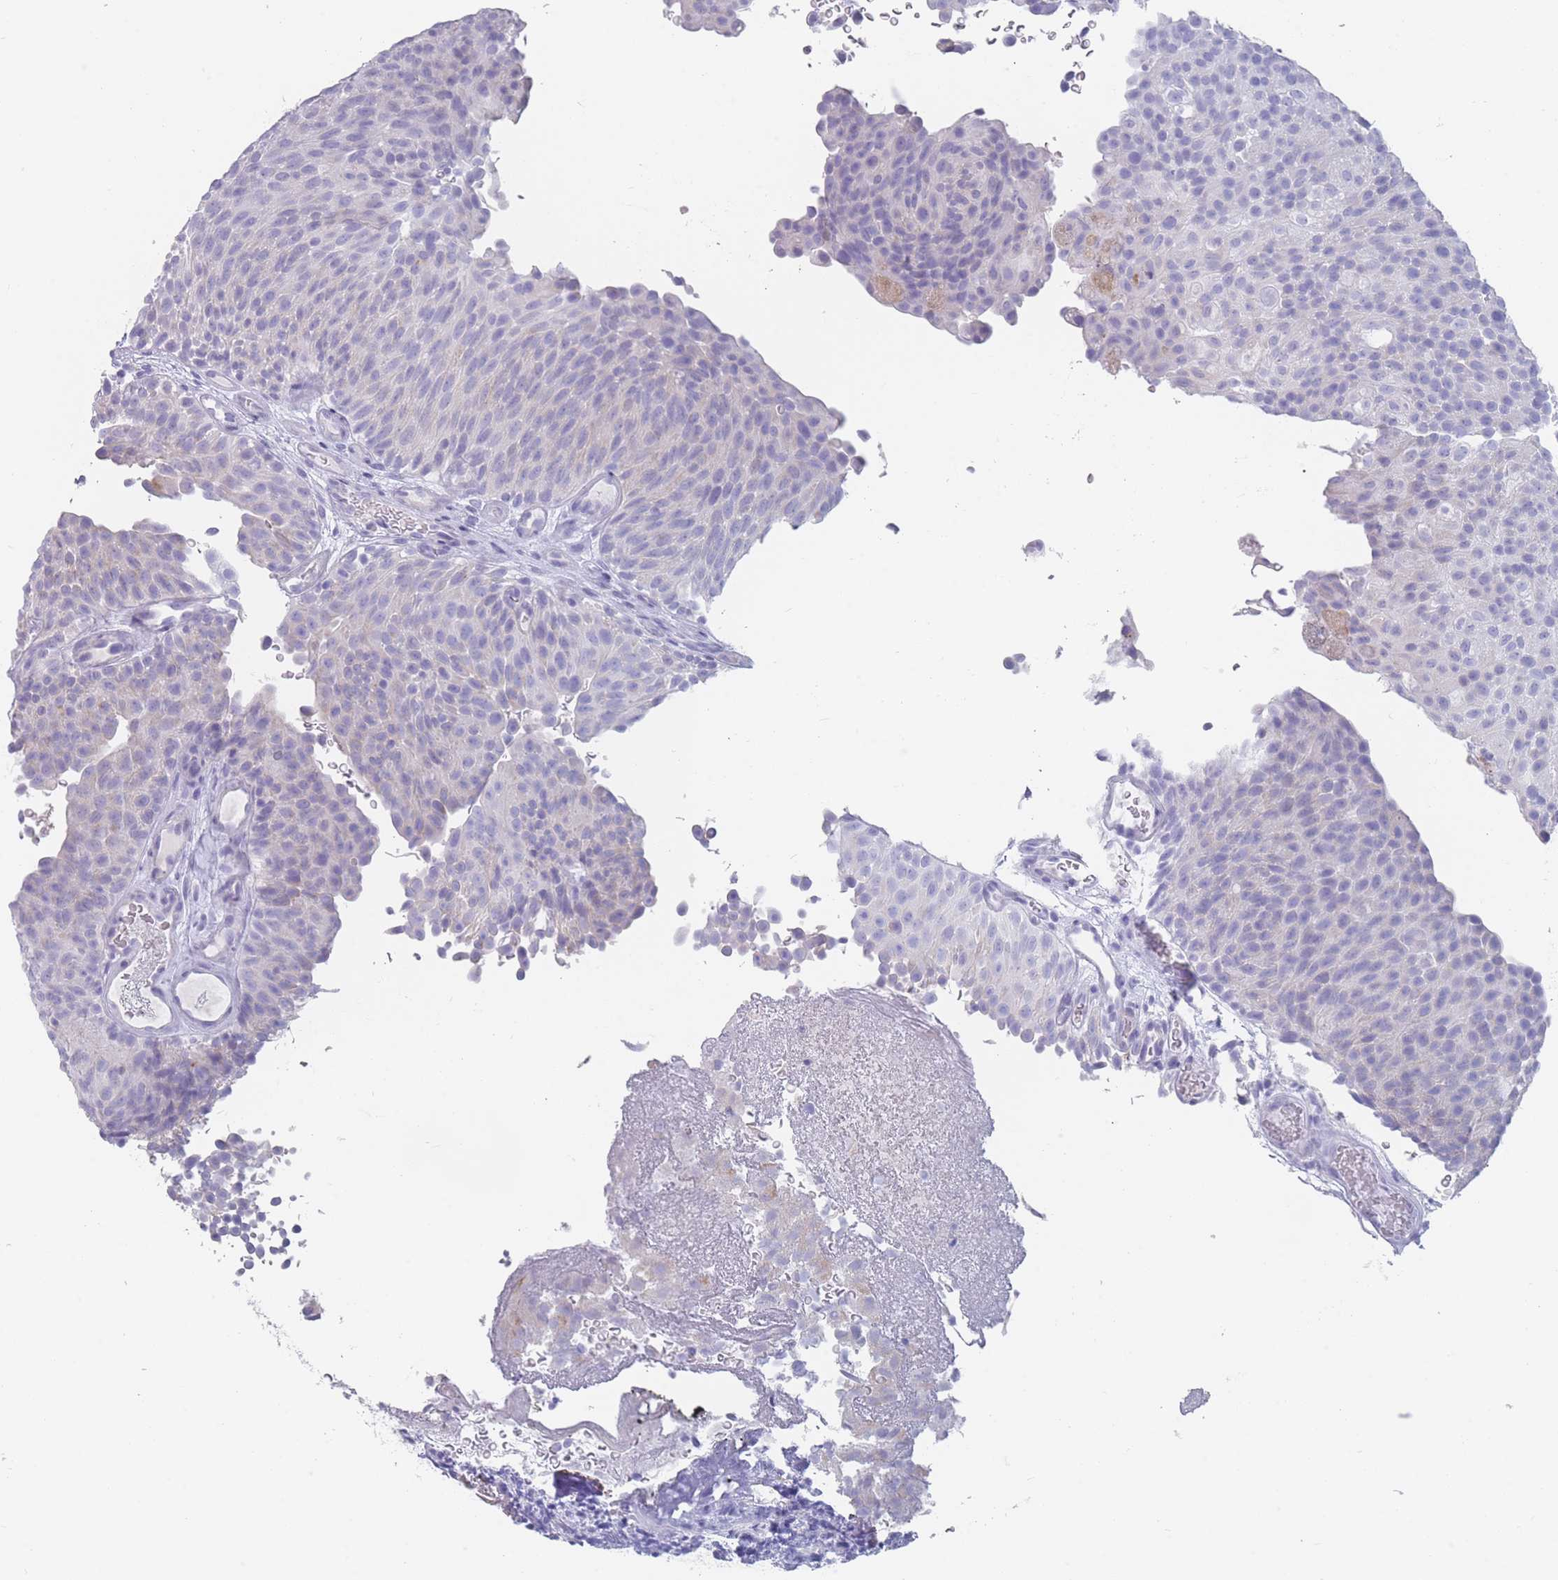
{"staining": {"intensity": "negative", "quantity": "none", "location": "none"}, "tissue": "urothelial cancer", "cell_type": "Tumor cells", "image_type": "cancer", "snomed": [{"axis": "morphology", "description": "Urothelial carcinoma, Low grade"}, {"axis": "topography", "description": "Urinary bladder"}], "caption": "Human low-grade urothelial carcinoma stained for a protein using IHC reveals no staining in tumor cells.", "gene": "PIGU", "patient": {"sex": "male", "age": 78}}